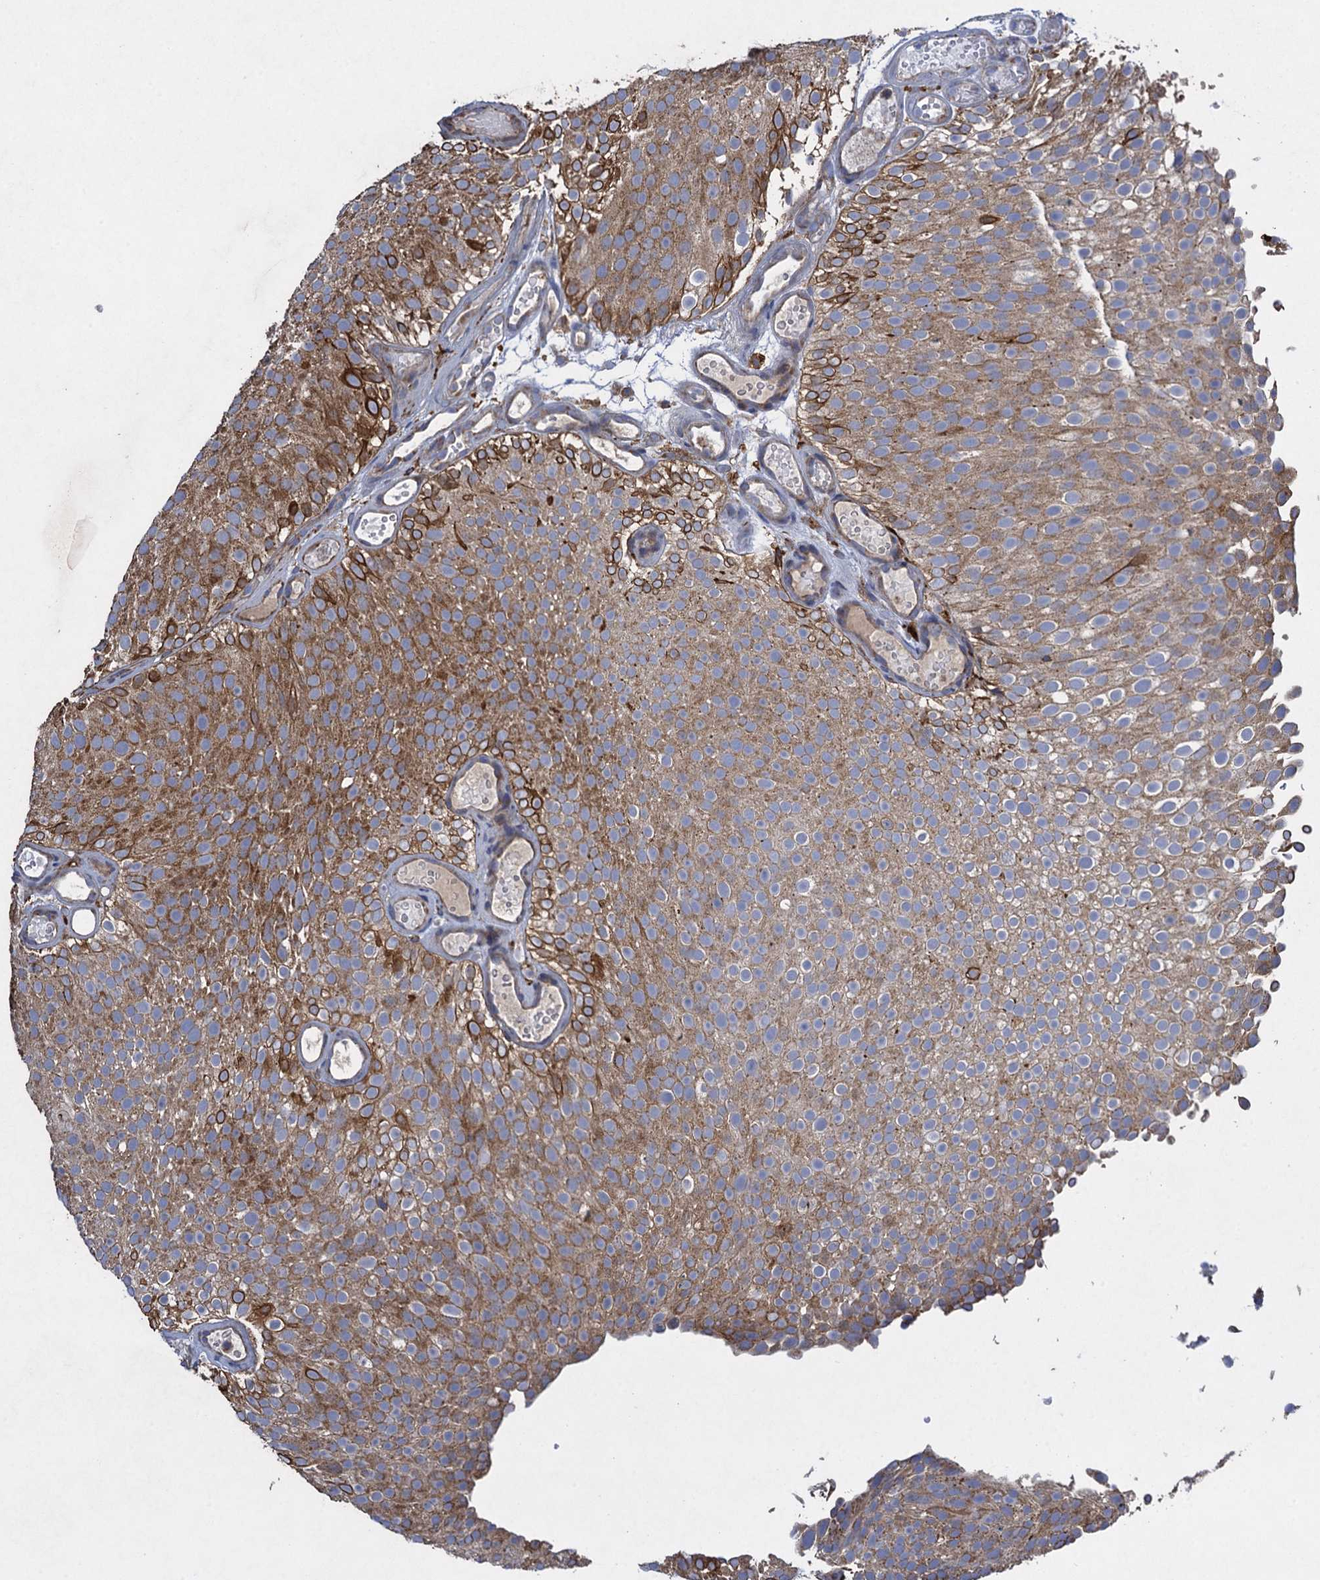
{"staining": {"intensity": "moderate", "quantity": ">75%", "location": "cytoplasmic/membranous"}, "tissue": "urothelial cancer", "cell_type": "Tumor cells", "image_type": "cancer", "snomed": [{"axis": "morphology", "description": "Urothelial carcinoma, Low grade"}, {"axis": "topography", "description": "Urinary bladder"}], "caption": "Immunohistochemical staining of urothelial cancer displays medium levels of moderate cytoplasmic/membranous expression in approximately >75% of tumor cells. Using DAB (brown) and hematoxylin (blue) stains, captured at high magnification using brightfield microscopy.", "gene": "TXNDC11", "patient": {"sex": "male", "age": 78}}